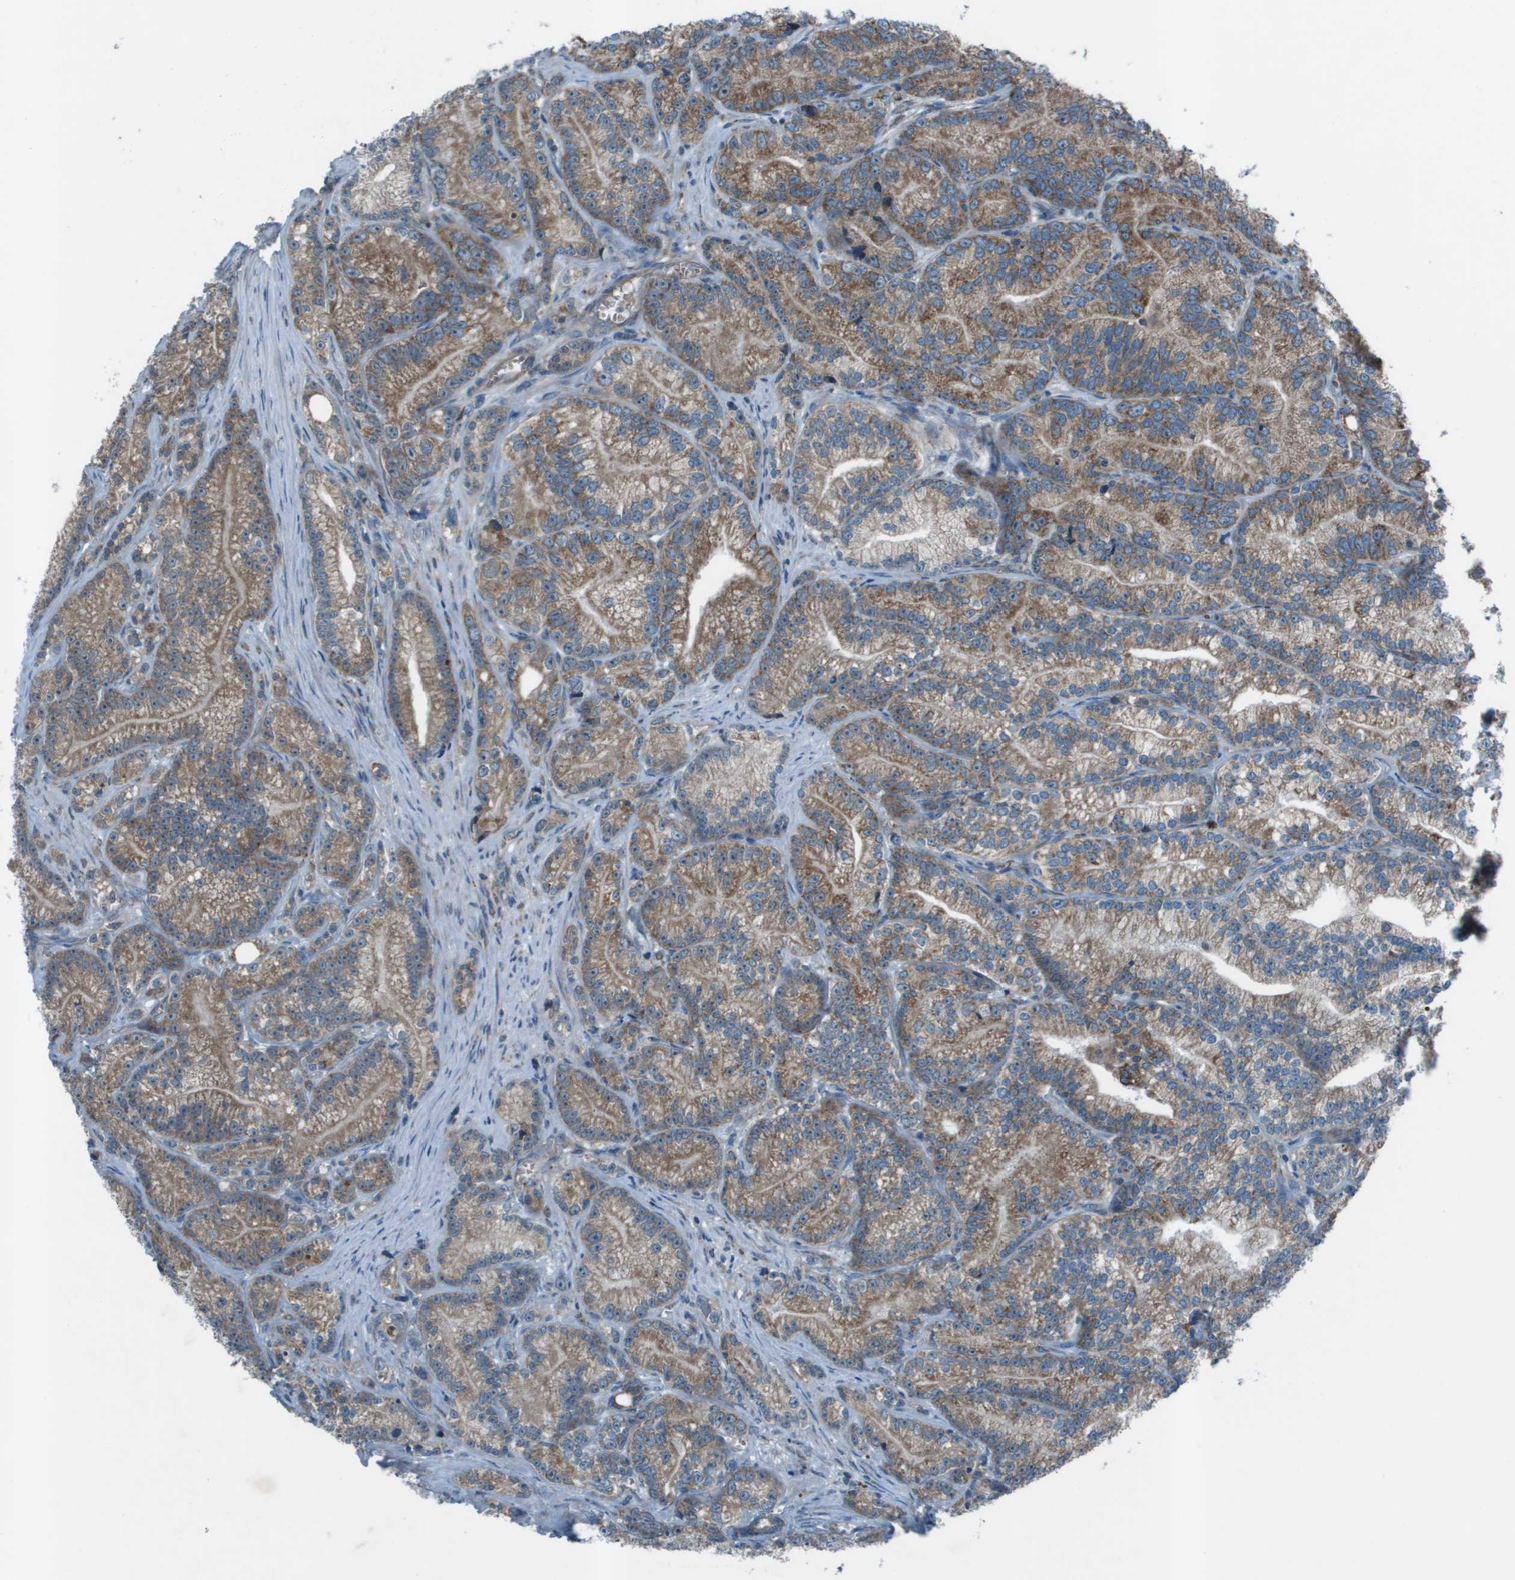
{"staining": {"intensity": "moderate", "quantity": ">75%", "location": "cytoplasmic/membranous"}, "tissue": "prostate cancer", "cell_type": "Tumor cells", "image_type": "cancer", "snomed": [{"axis": "morphology", "description": "Adenocarcinoma, Low grade"}, {"axis": "topography", "description": "Prostate"}], "caption": "Prostate adenocarcinoma (low-grade) stained with a brown dye reveals moderate cytoplasmic/membranous positive expression in approximately >75% of tumor cells.", "gene": "UTS2", "patient": {"sex": "male", "age": 89}}